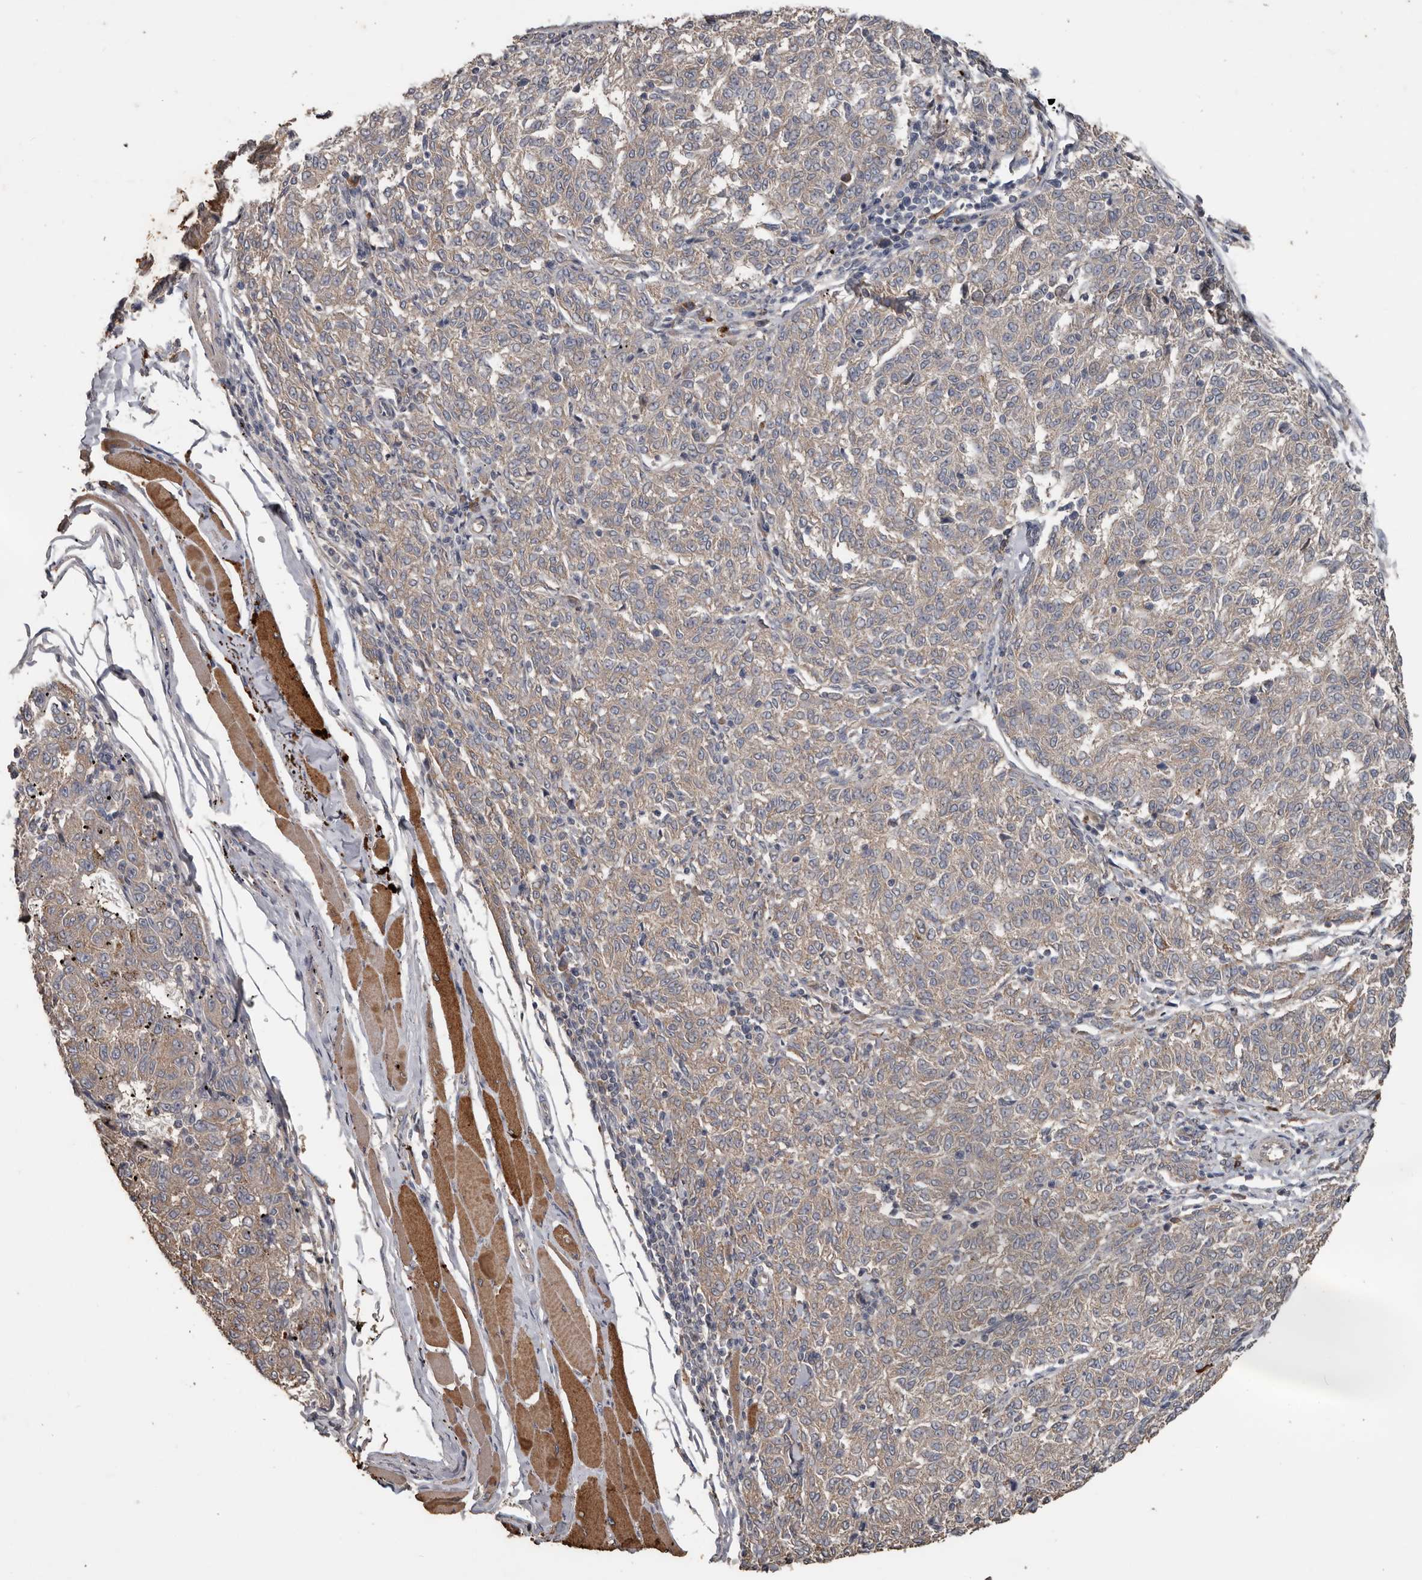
{"staining": {"intensity": "weak", "quantity": "25%-75%", "location": "cytoplasmic/membranous"}, "tissue": "melanoma", "cell_type": "Tumor cells", "image_type": "cancer", "snomed": [{"axis": "morphology", "description": "Malignant melanoma, NOS"}, {"axis": "topography", "description": "Skin"}], "caption": "Malignant melanoma stained with a brown dye displays weak cytoplasmic/membranous positive expression in approximately 25%-75% of tumor cells.", "gene": "HYAL4", "patient": {"sex": "female", "age": 72}}